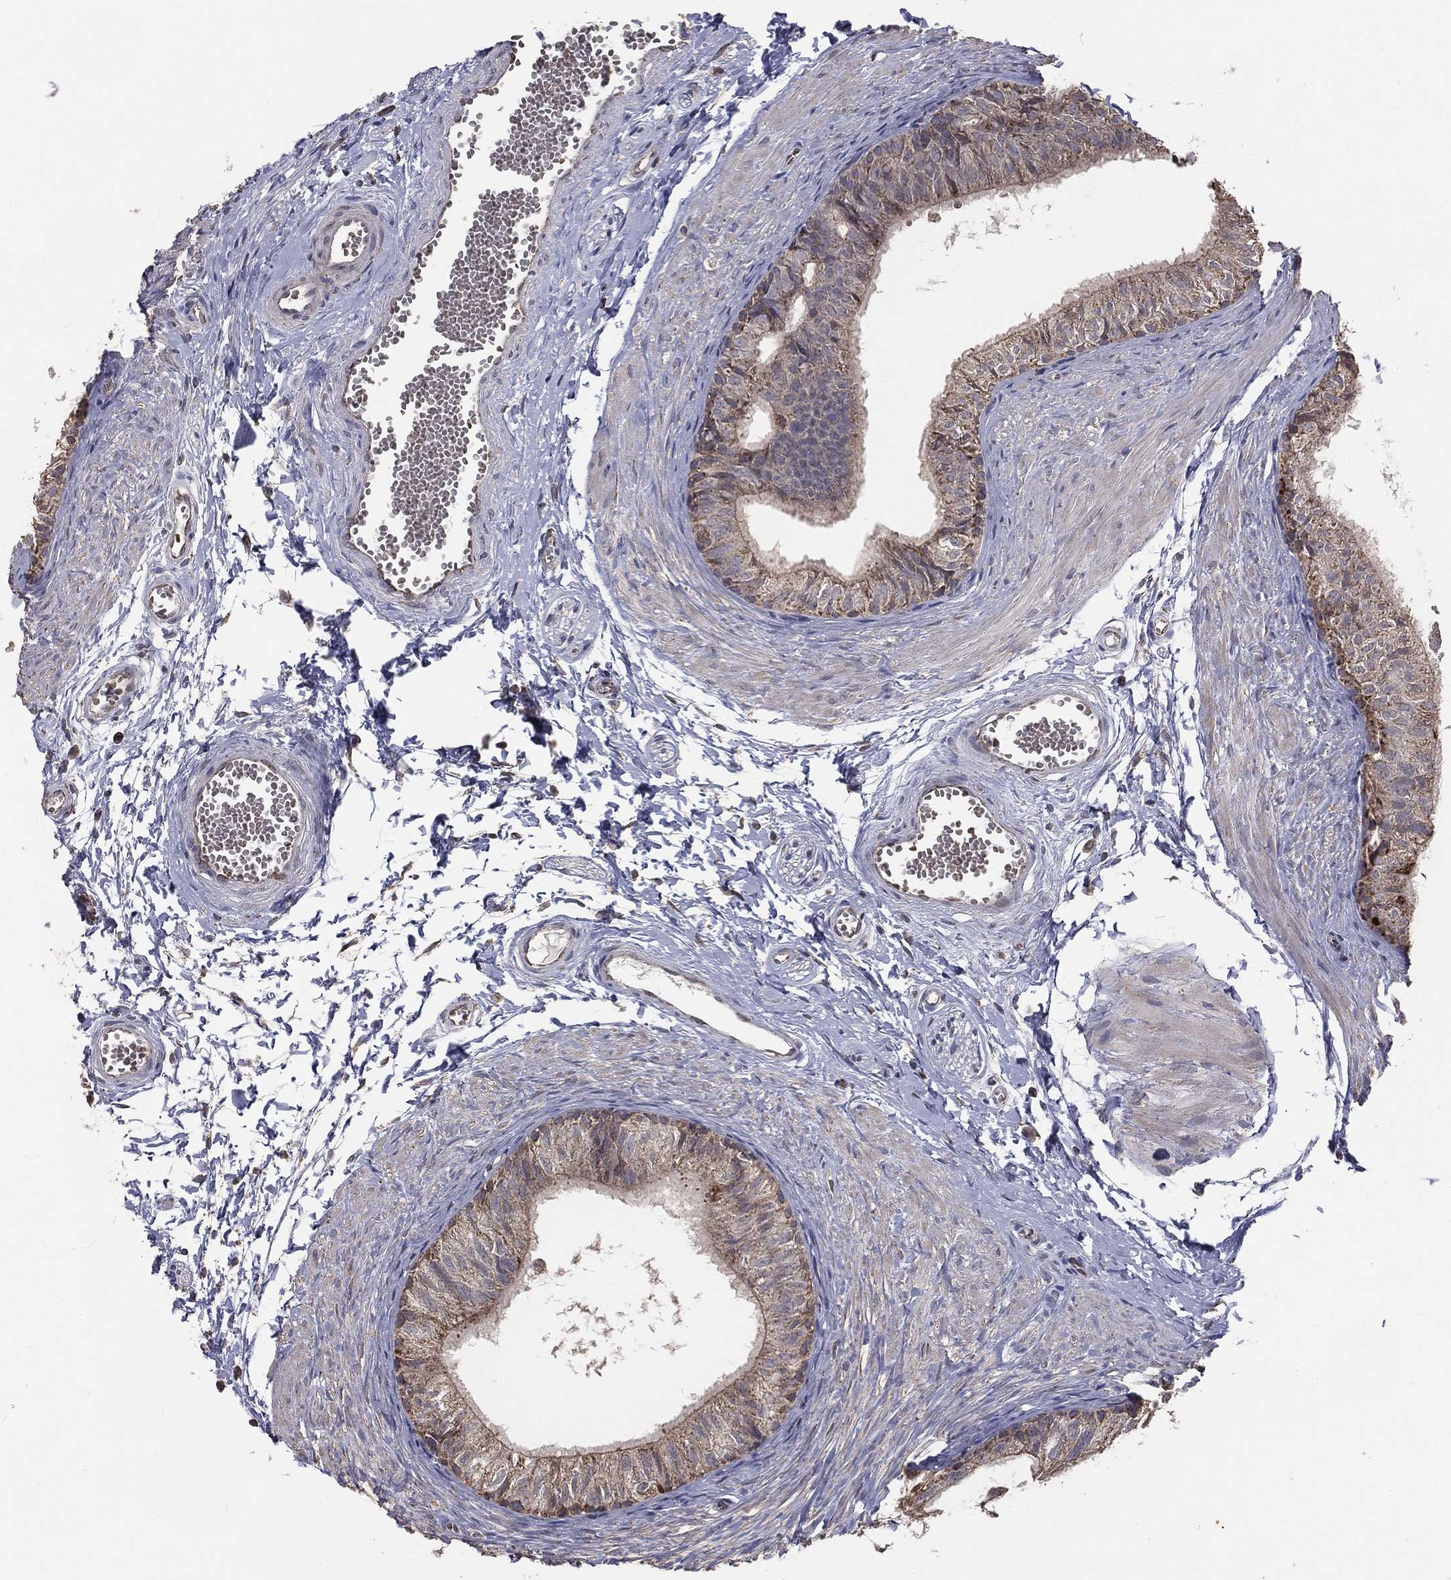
{"staining": {"intensity": "moderate", "quantity": "<25%", "location": "cytoplasmic/membranous"}, "tissue": "epididymis", "cell_type": "Glandular cells", "image_type": "normal", "snomed": [{"axis": "morphology", "description": "Normal tissue, NOS"}, {"axis": "topography", "description": "Epididymis"}], "caption": "A high-resolution histopathology image shows IHC staining of normal epididymis, which shows moderate cytoplasmic/membranous expression in about <25% of glandular cells. The protein of interest is shown in brown color, while the nuclei are stained blue.", "gene": "MRPL46", "patient": {"sex": "male", "age": 22}}